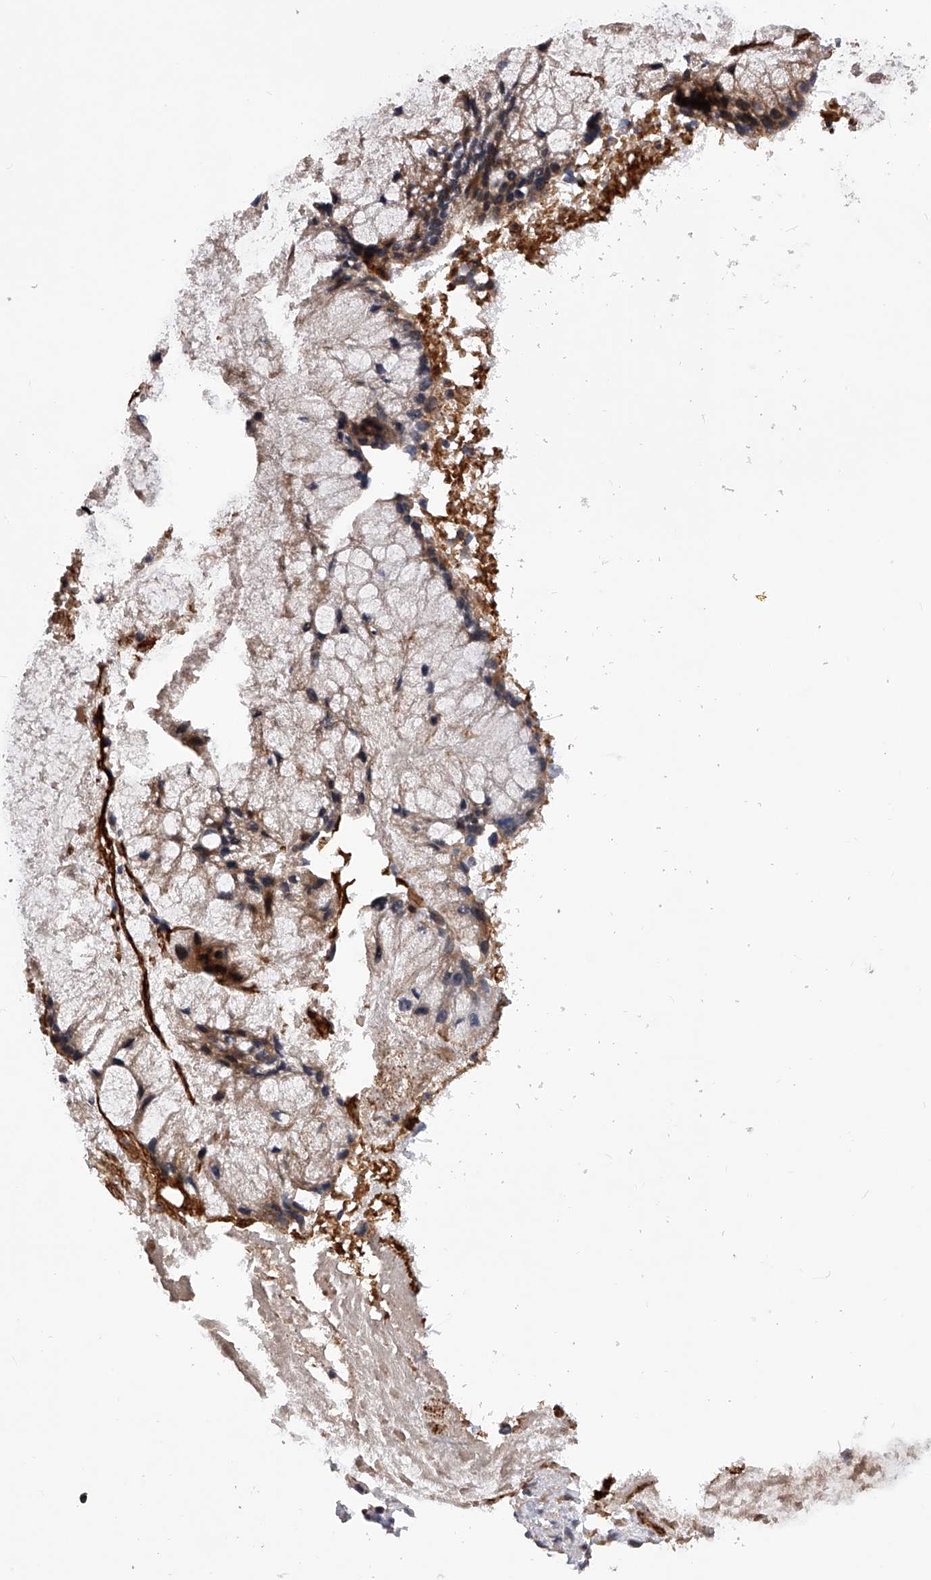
{"staining": {"intensity": "weak", "quantity": "25%-75%", "location": "cytoplasmic/membranous"}, "tissue": "ovarian cancer", "cell_type": "Tumor cells", "image_type": "cancer", "snomed": [{"axis": "morphology", "description": "Cystadenocarcinoma, mucinous, NOS"}, {"axis": "topography", "description": "Ovary"}], "caption": "Ovarian cancer (mucinous cystadenocarcinoma) stained for a protein (brown) reveals weak cytoplasmic/membranous positive positivity in about 25%-75% of tumor cells.", "gene": "PDSS2", "patient": {"sex": "female", "age": 37}}